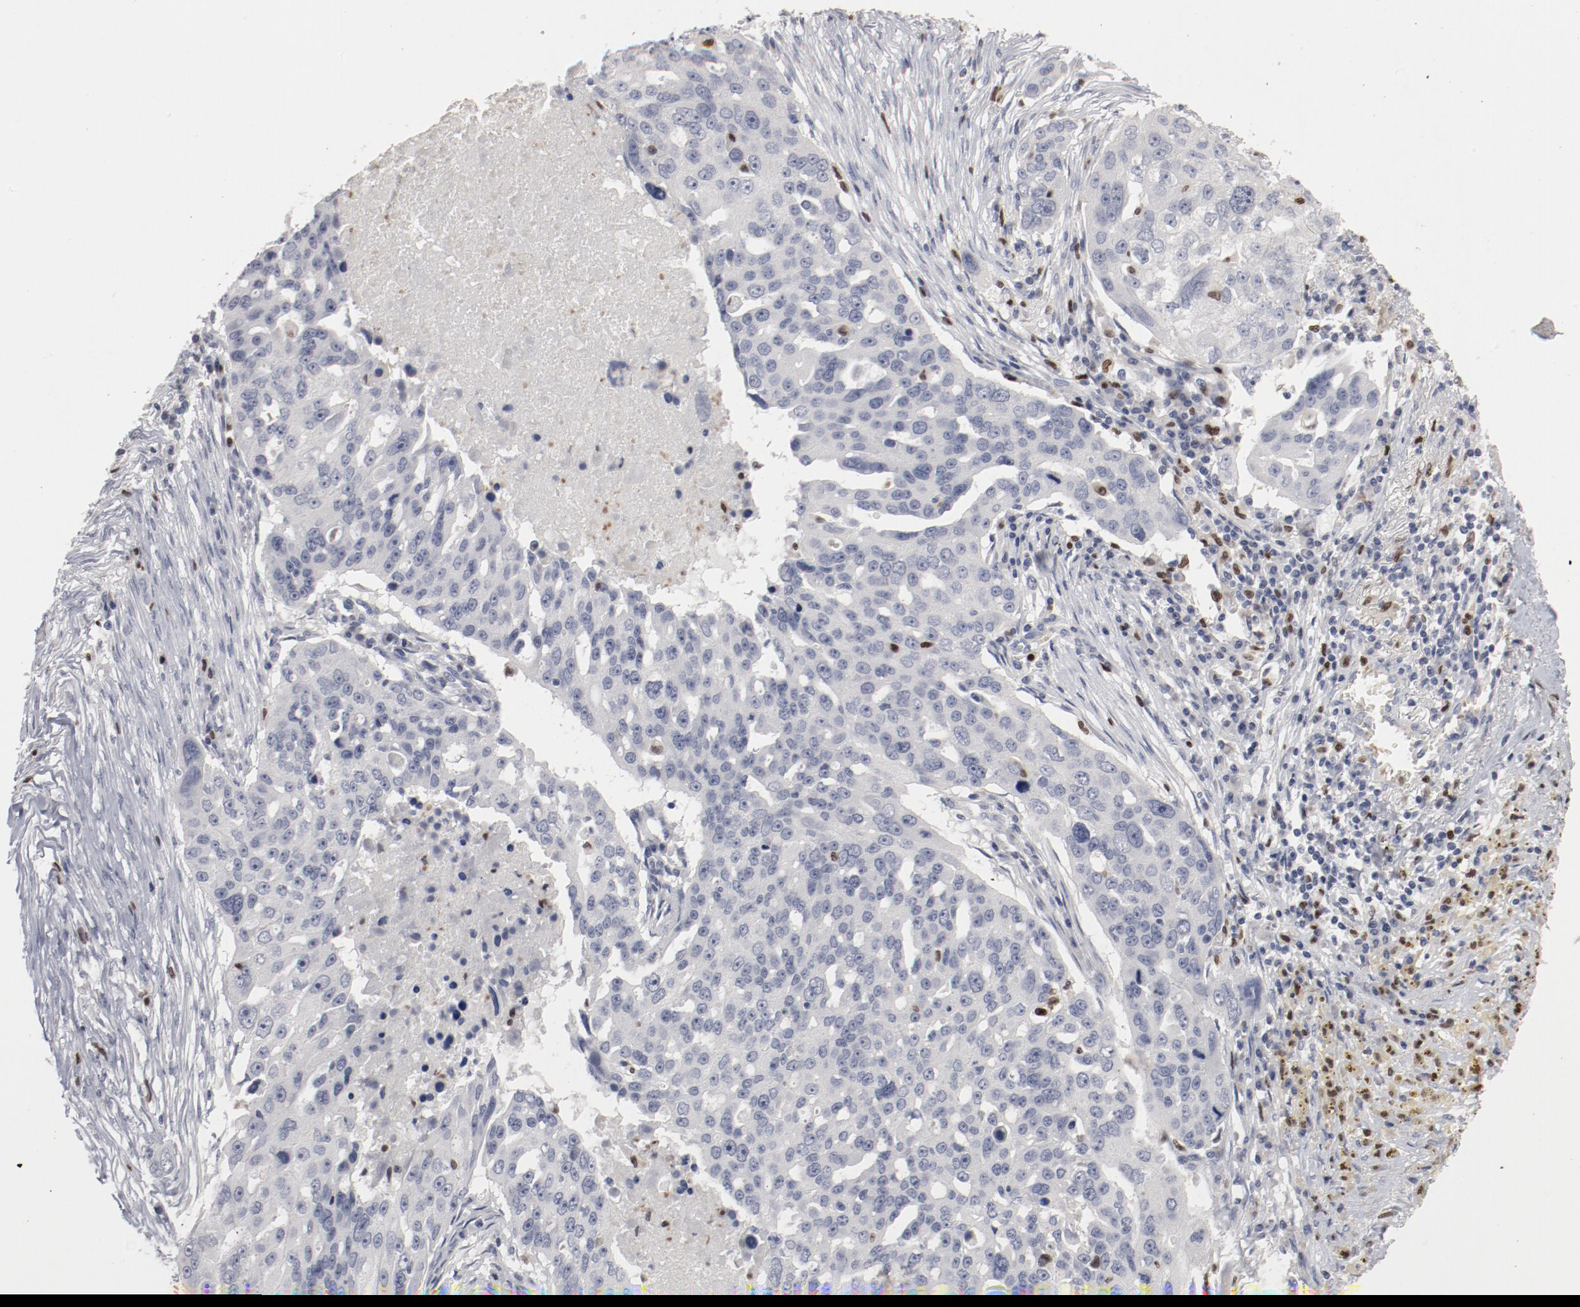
{"staining": {"intensity": "negative", "quantity": "none", "location": "none"}, "tissue": "ovarian cancer", "cell_type": "Tumor cells", "image_type": "cancer", "snomed": [{"axis": "morphology", "description": "Carcinoma, endometroid"}, {"axis": "topography", "description": "Ovary"}], "caption": "Immunohistochemical staining of endometroid carcinoma (ovarian) shows no significant positivity in tumor cells. (Stains: DAB IHC with hematoxylin counter stain, Microscopy: brightfield microscopy at high magnification).", "gene": "SPI1", "patient": {"sex": "female", "age": 75}}